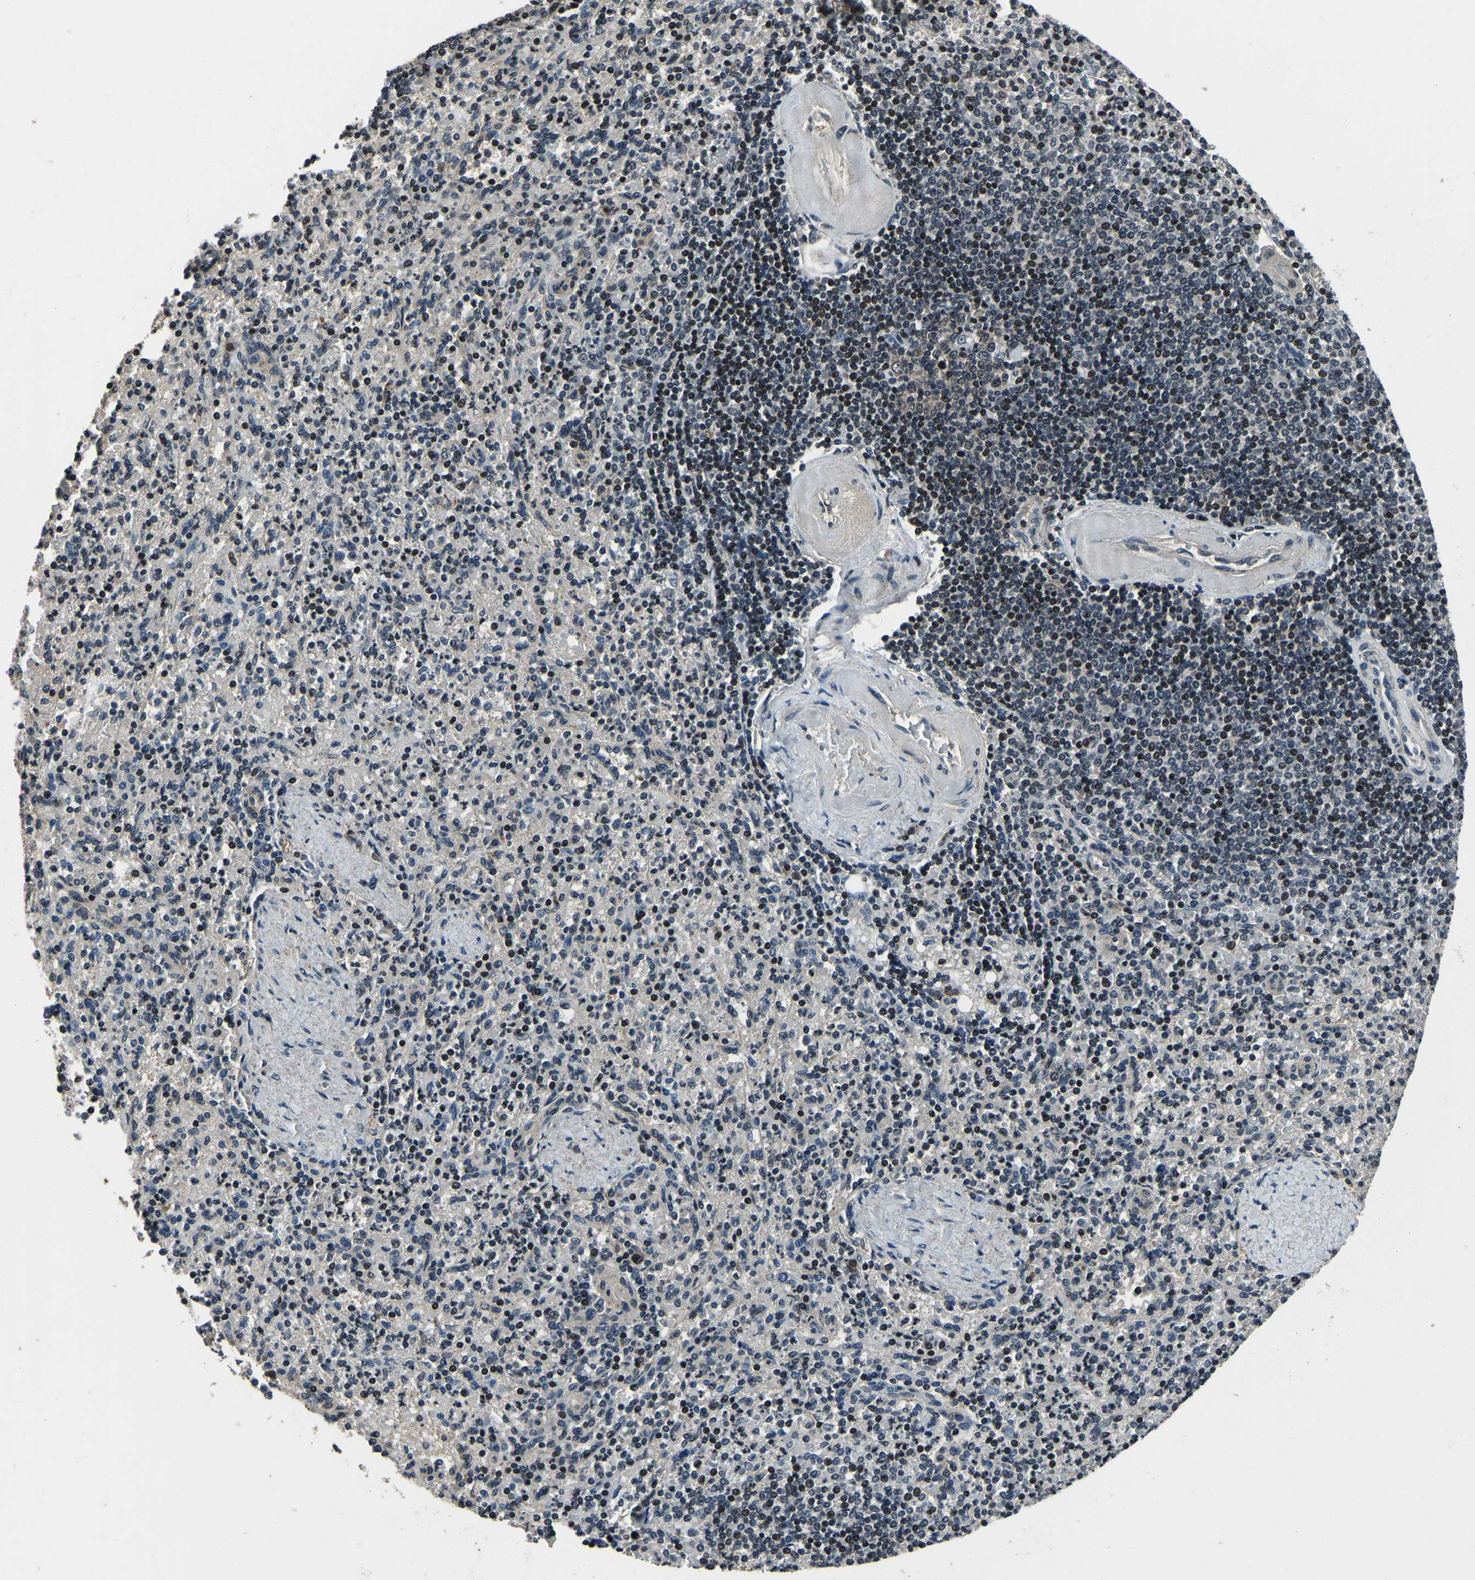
{"staining": {"intensity": "moderate", "quantity": "<25%", "location": "nuclear"}, "tissue": "spleen", "cell_type": "Cells in red pulp", "image_type": "normal", "snomed": [{"axis": "morphology", "description": "Normal tissue, NOS"}, {"axis": "topography", "description": "Spleen"}], "caption": "Immunohistochemical staining of normal spleen shows <25% levels of moderate nuclear protein expression in about <25% of cells in red pulp.", "gene": "ANKIB1", "patient": {"sex": "female", "age": 74}}